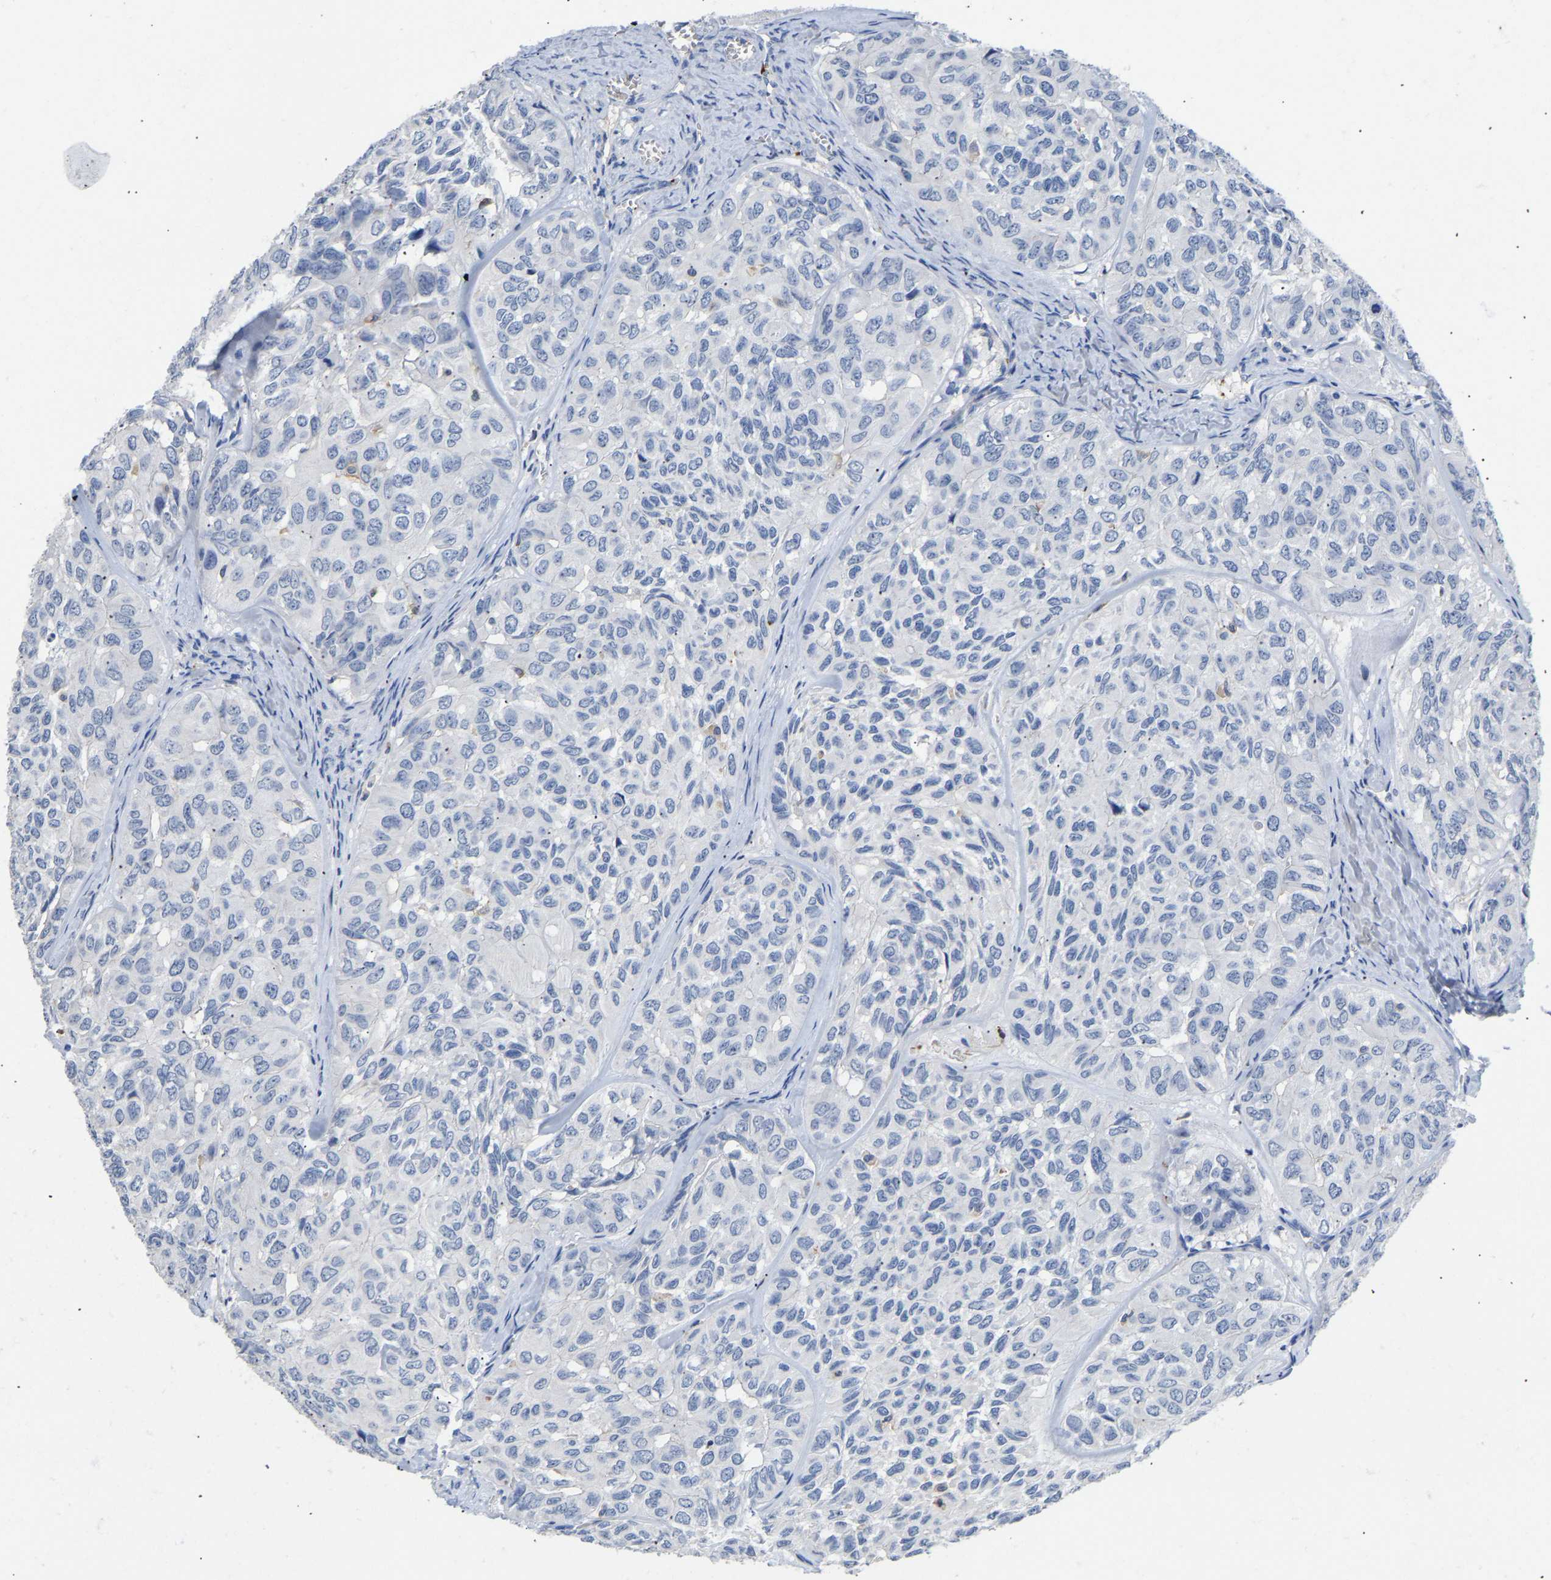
{"staining": {"intensity": "negative", "quantity": "none", "location": "none"}, "tissue": "head and neck cancer", "cell_type": "Tumor cells", "image_type": "cancer", "snomed": [{"axis": "morphology", "description": "Adenocarcinoma, NOS"}, {"axis": "topography", "description": "Salivary gland, NOS"}, {"axis": "topography", "description": "Head-Neck"}], "caption": "An immunohistochemistry (IHC) photomicrograph of head and neck cancer (adenocarcinoma) is shown. There is no staining in tumor cells of head and neck cancer (adenocarcinoma).", "gene": "FGF18", "patient": {"sex": "female", "age": 76}}